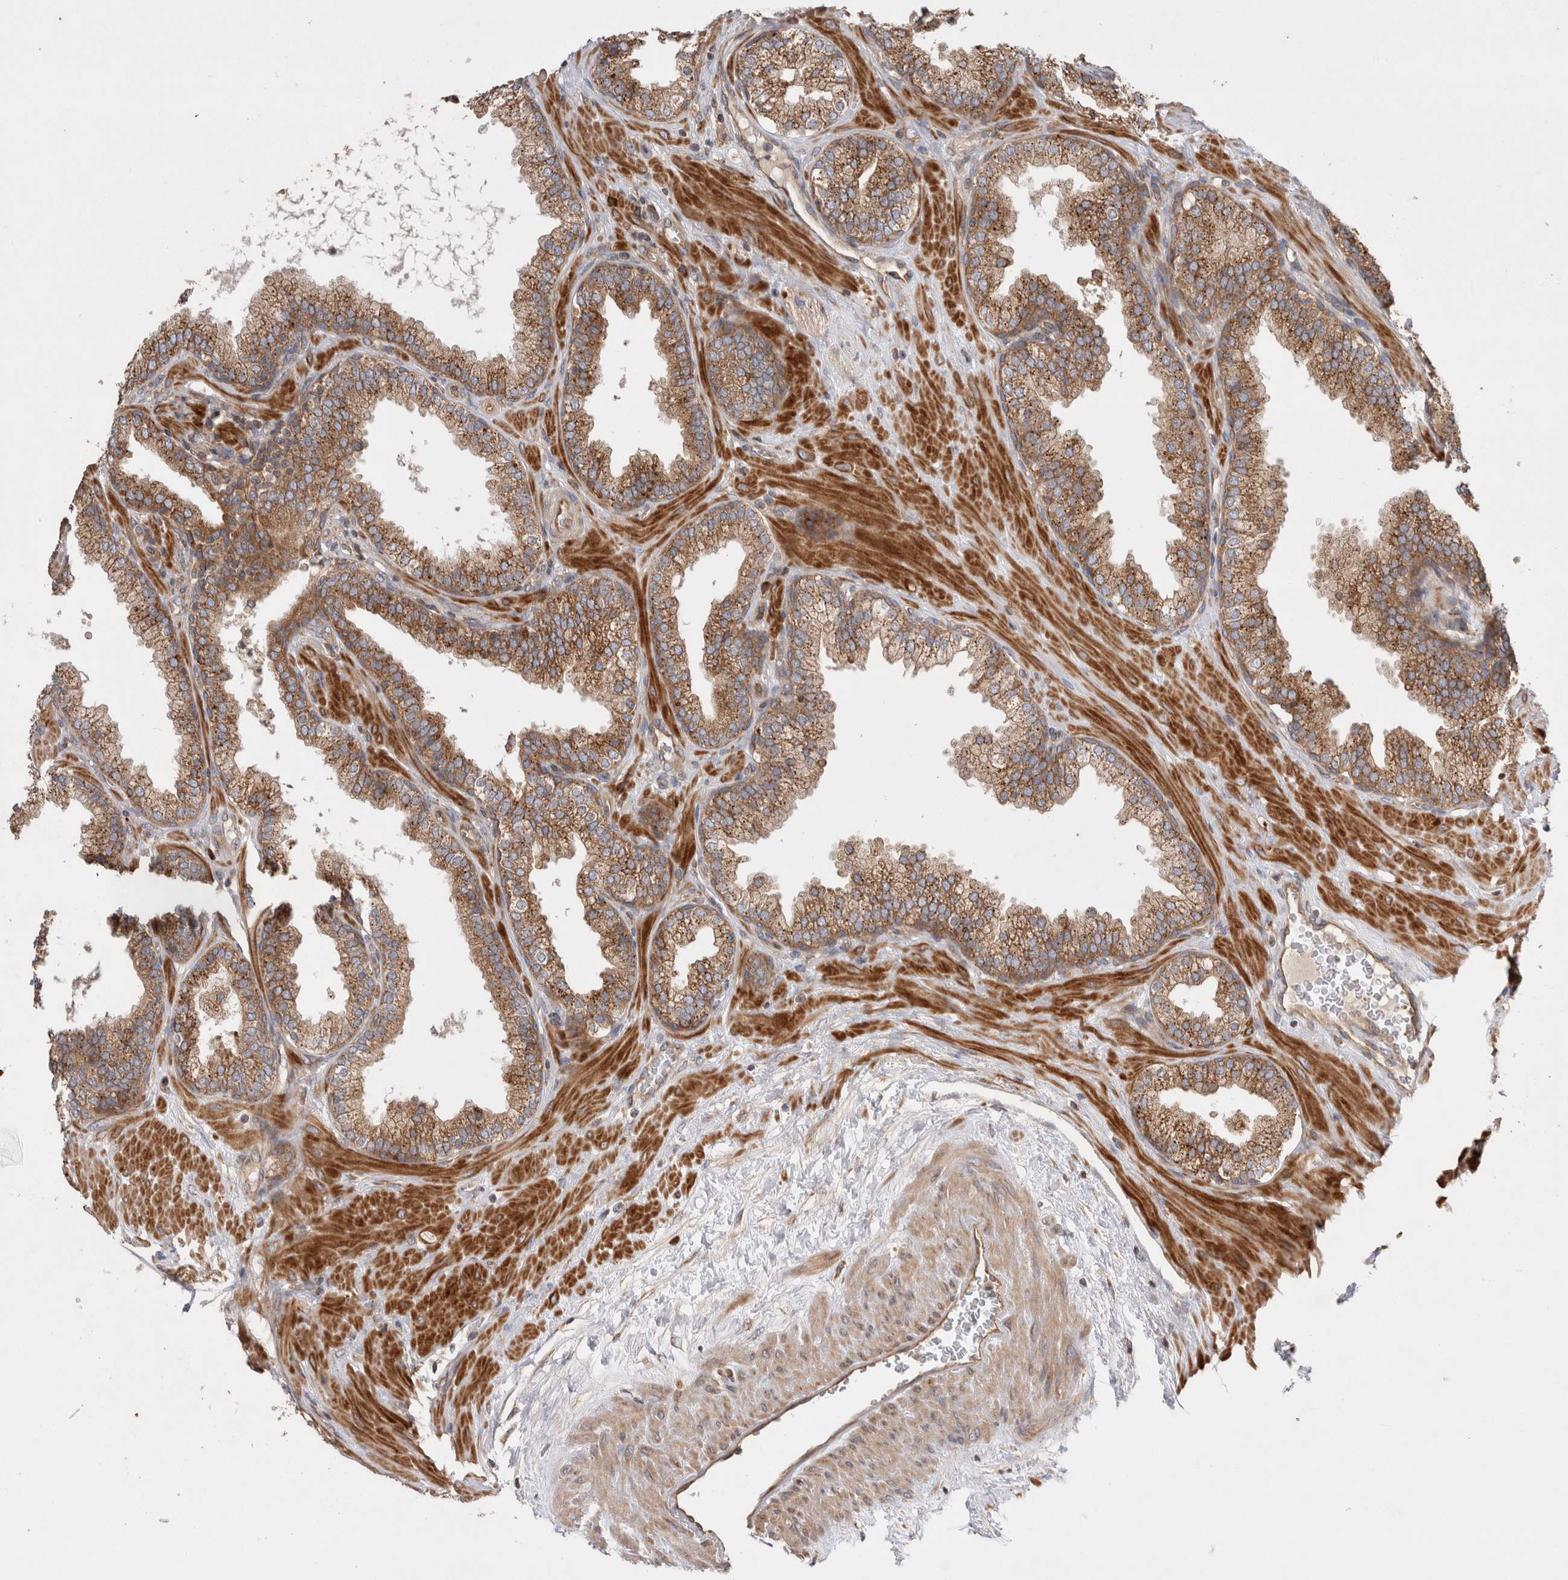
{"staining": {"intensity": "strong", "quantity": ">75%", "location": "cytoplasmic/membranous"}, "tissue": "prostate", "cell_type": "Glandular cells", "image_type": "normal", "snomed": [{"axis": "morphology", "description": "Normal tissue, NOS"}, {"axis": "topography", "description": "Prostate"}], "caption": "Immunohistochemical staining of unremarkable human prostate displays >75% levels of strong cytoplasmic/membranous protein expression in approximately >75% of glandular cells.", "gene": "PDCD10", "patient": {"sex": "male", "age": 51}}